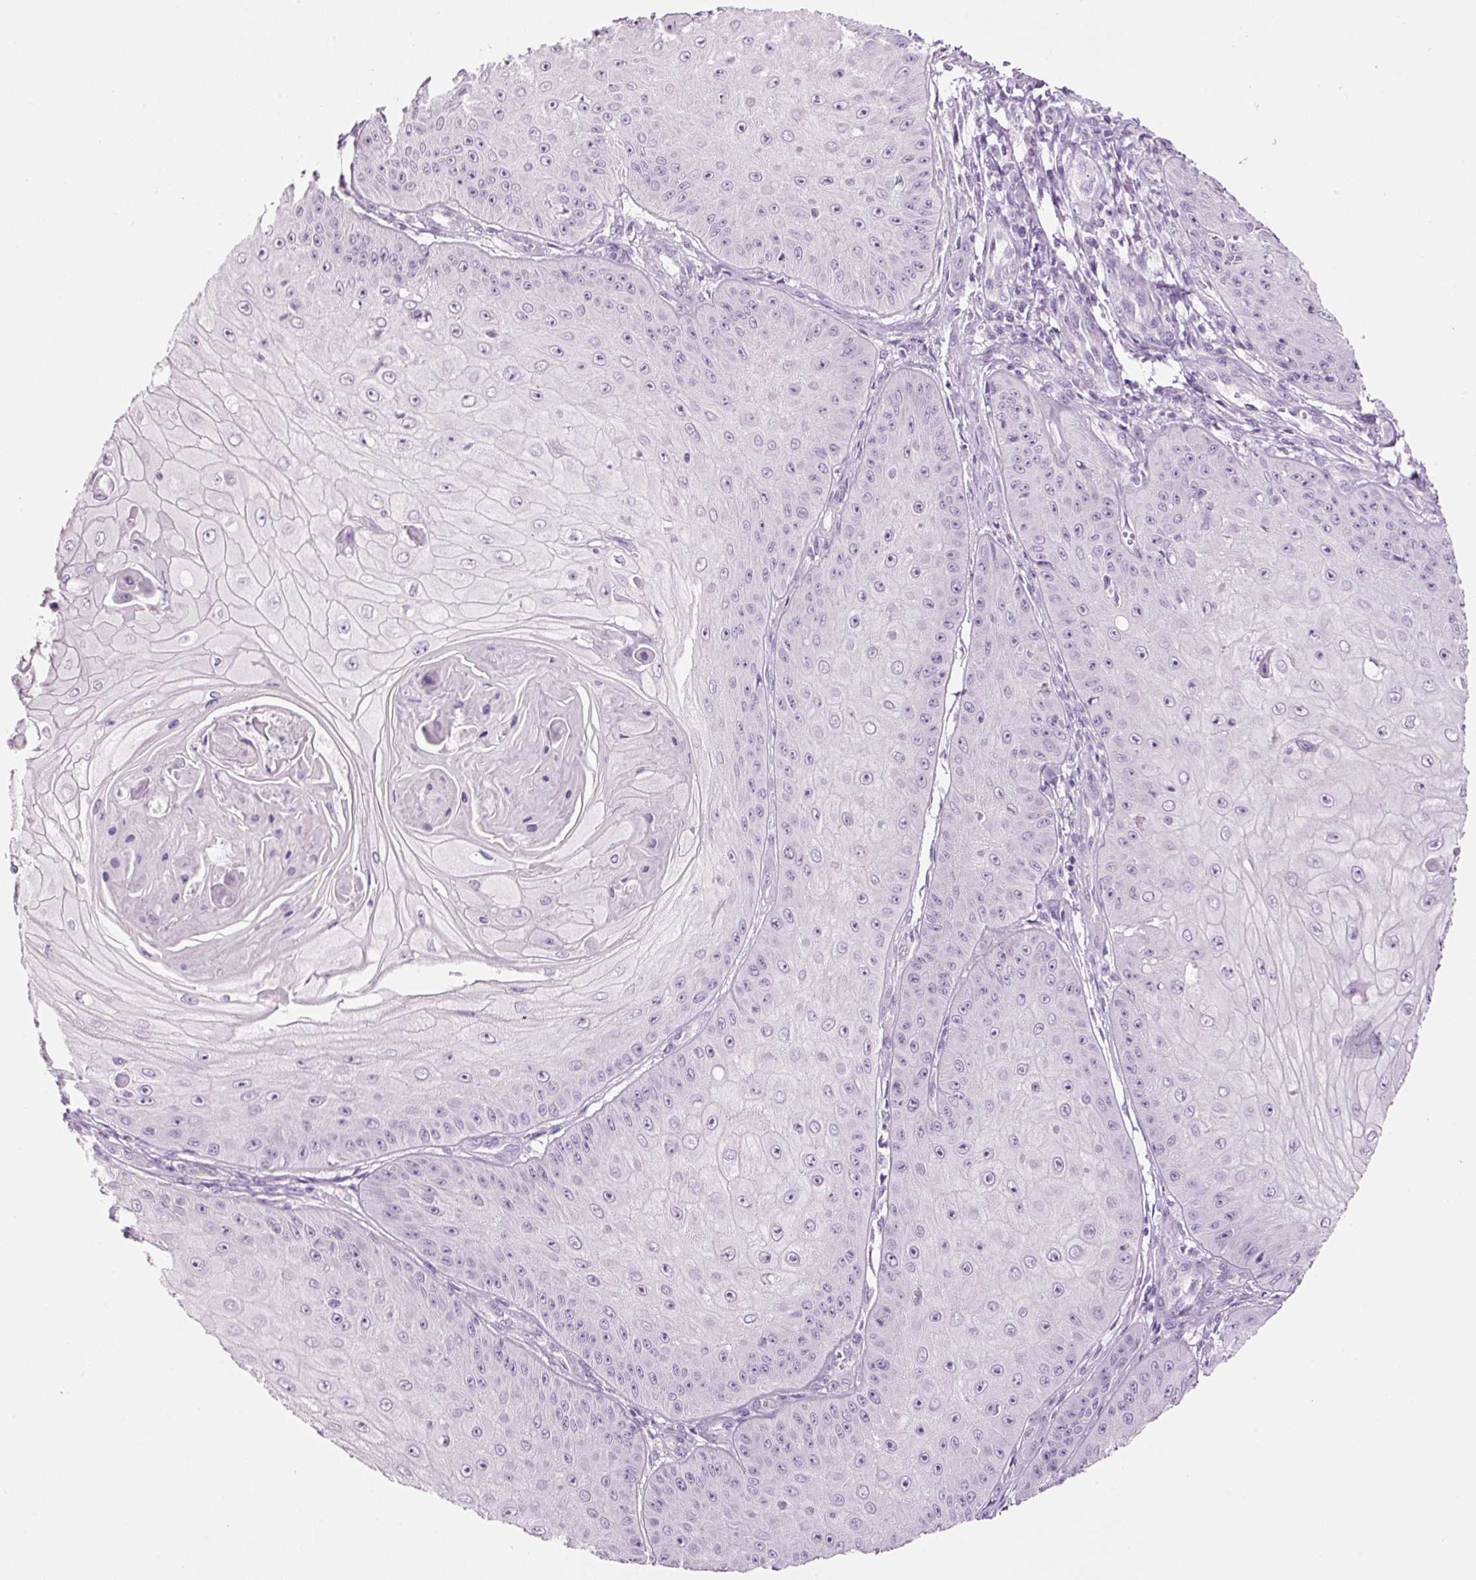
{"staining": {"intensity": "negative", "quantity": "none", "location": "none"}, "tissue": "skin cancer", "cell_type": "Tumor cells", "image_type": "cancer", "snomed": [{"axis": "morphology", "description": "Squamous cell carcinoma, NOS"}, {"axis": "topography", "description": "Skin"}], "caption": "Immunohistochemistry histopathology image of neoplastic tissue: skin cancer (squamous cell carcinoma) stained with DAB (3,3'-diaminobenzidine) reveals no significant protein staining in tumor cells. (Stains: DAB IHC with hematoxylin counter stain, Microscopy: brightfield microscopy at high magnification).", "gene": "GCG", "patient": {"sex": "male", "age": 70}}